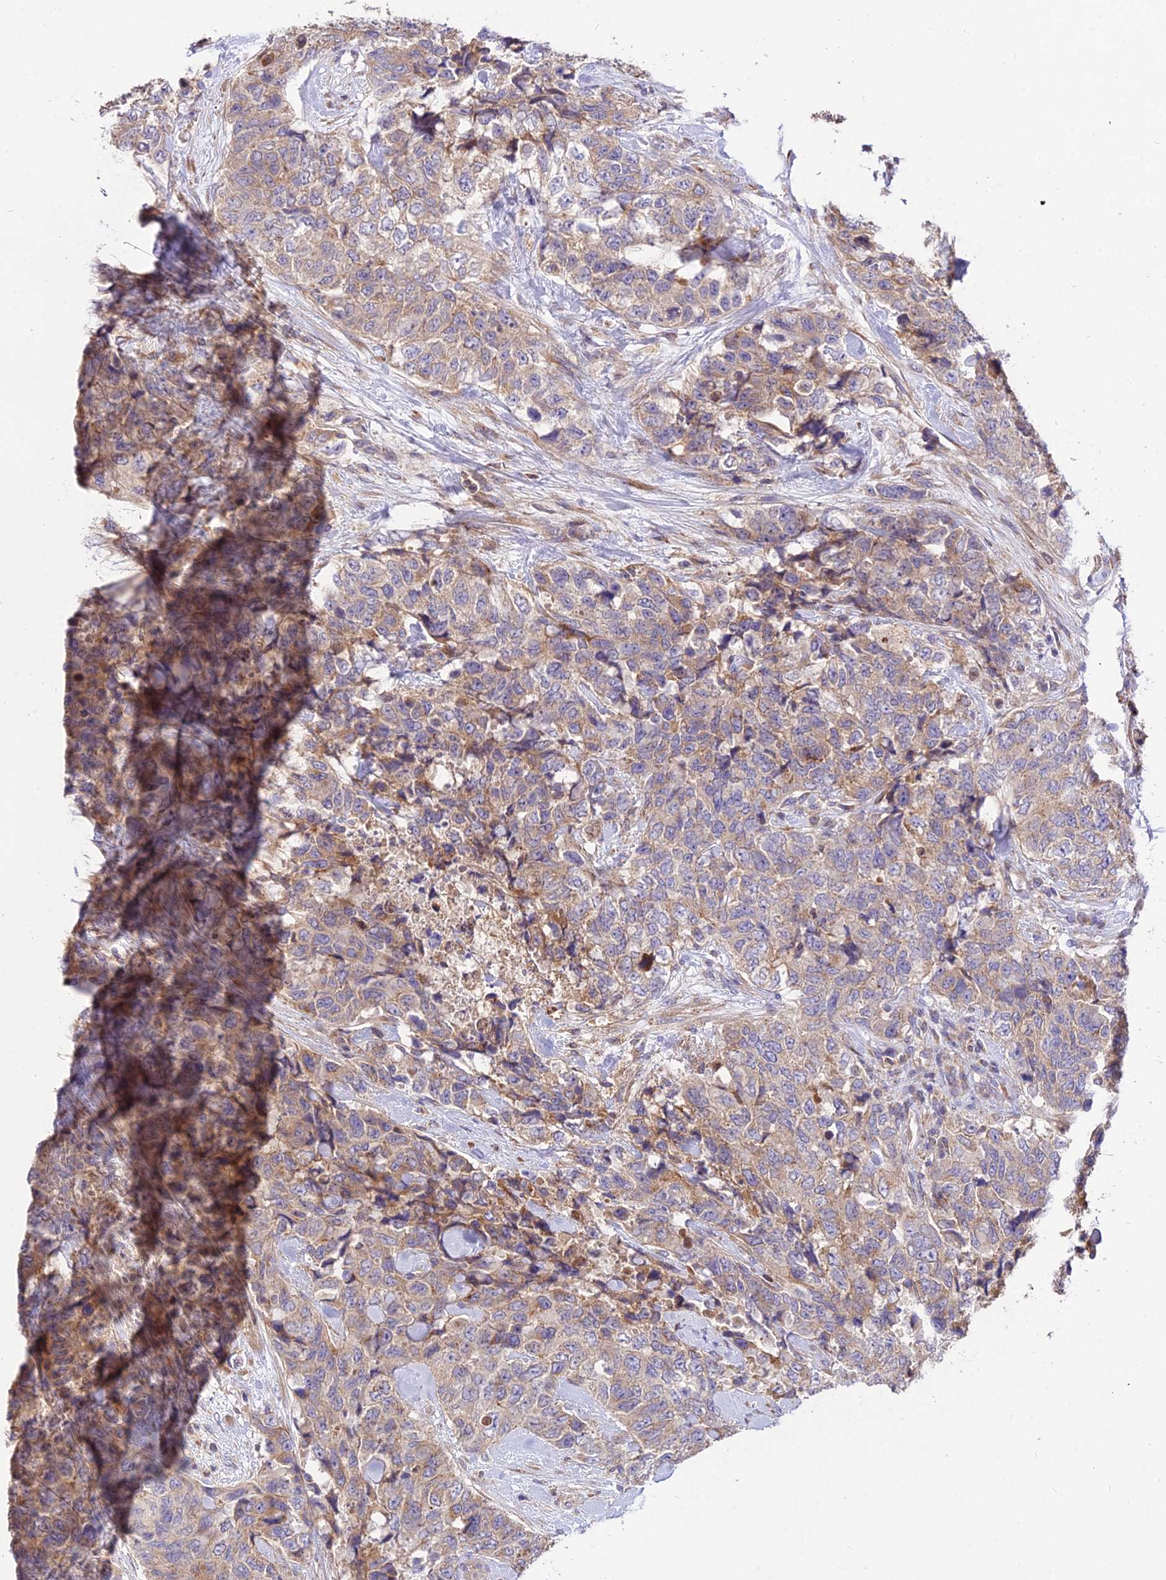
{"staining": {"intensity": "moderate", "quantity": "25%-75%", "location": "cytoplasmic/membranous"}, "tissue": "urothelial cancer", "cell_type": "Tumor cells", "image_type": "cancer", "snomed": [{"axis": "morphology", "description": "Urothelial carcinoma, High grade"}, {"axis": "topography", "description": "Urinary bladder"}], "caption": "Tumor cells show moderate cytoplasmic/membranous positivity in about 25%-75% of cells in urothelial cancer.", "gene": "ROCK1", "patient": {"sex": "female", "age": 78}}